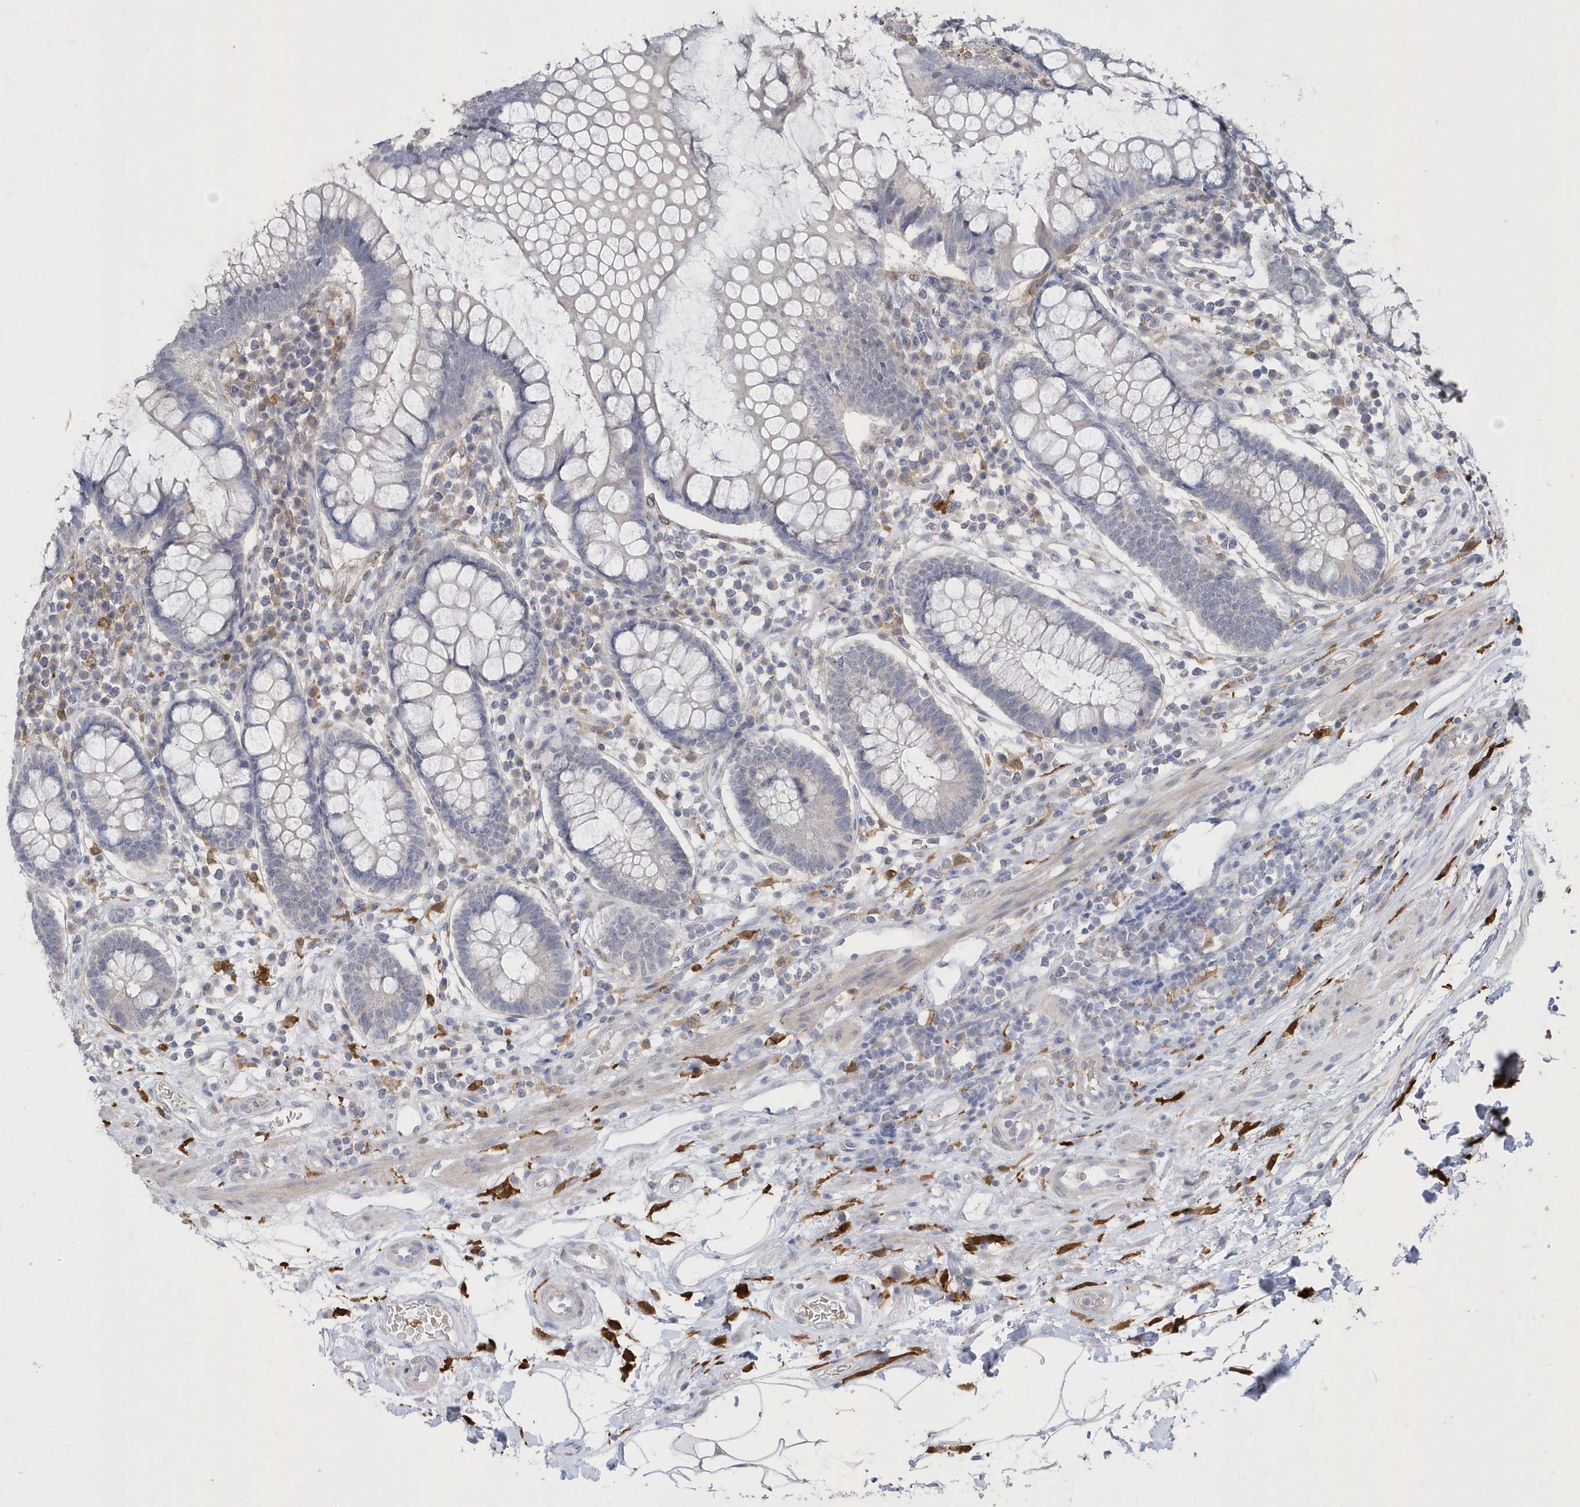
{"staining": {"intensity": "negative", "quantity": "none", "location": "none"}, "tissue": "colon", "cell_type": "Endothelial cells", "image_type": "normal", "snomed": [{"axis": "morphology", "description": "Normal tissue, NOS"}, {"axis": "topography", "description": "Colon"}], "caption": "Immunohistochemistry (IHC) of benign human colon demonstrates no staining in endothelial cells.", "gene": "TSPEAR", "patient": {"sex": "female", "age": 79}}